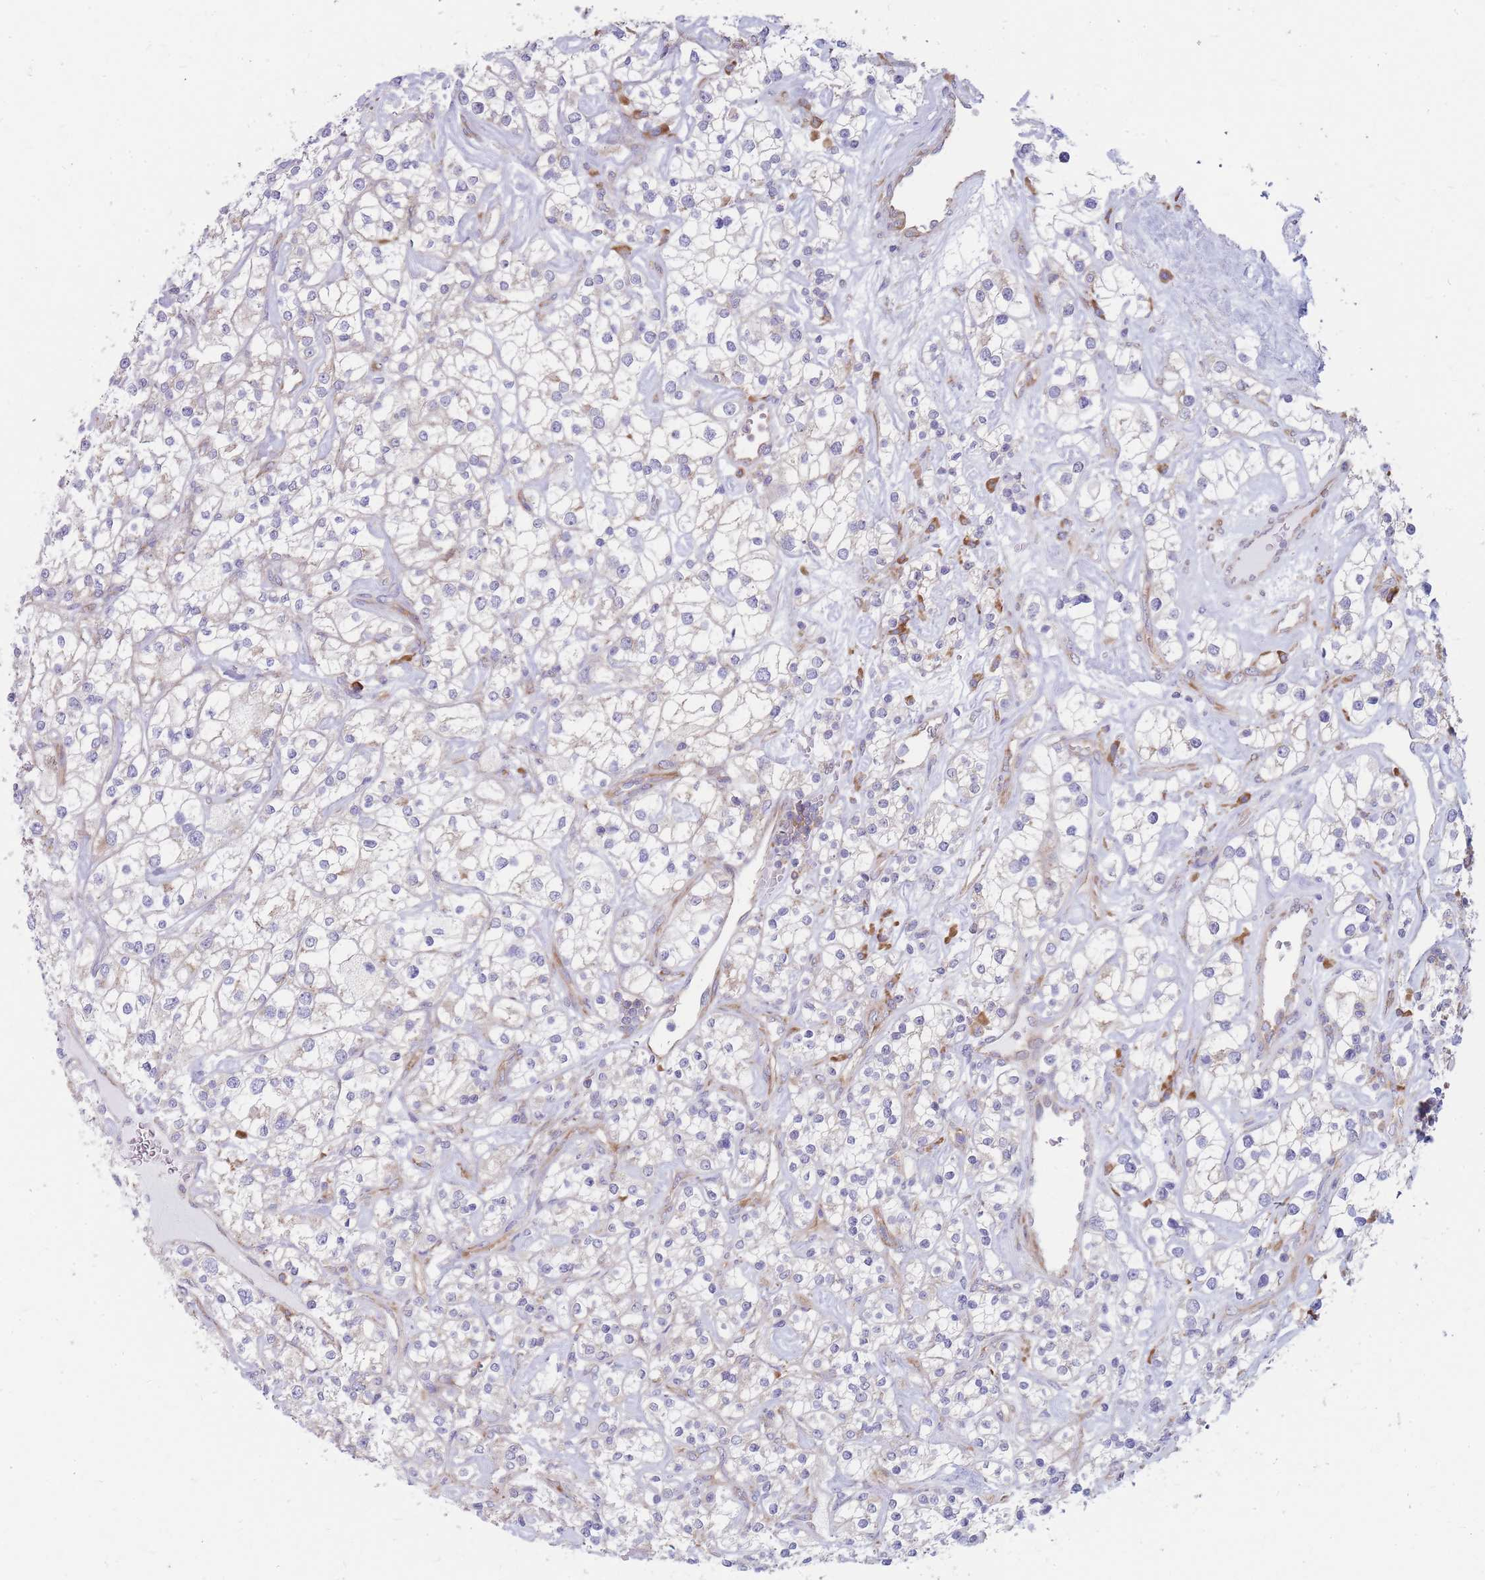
{"staining": {"intensity": "negative", "quantity": "none", "location": "none"}, "tissue": "renal cancer", "cell_type": "Tumor cells", "image_type": "cancer", "snomed": [{"axis": "morphology", "description": "Adenocarcinoma, NOS"}, {"axis": "topography", "description": "Kidney"}], "caption": "This is an immunohistochemistry micrograph of human renal adenocarcinoma. There is no positivity in tumor cells.", "gene": "RPL8", "patient": {"sex": "male", "age": 77}}